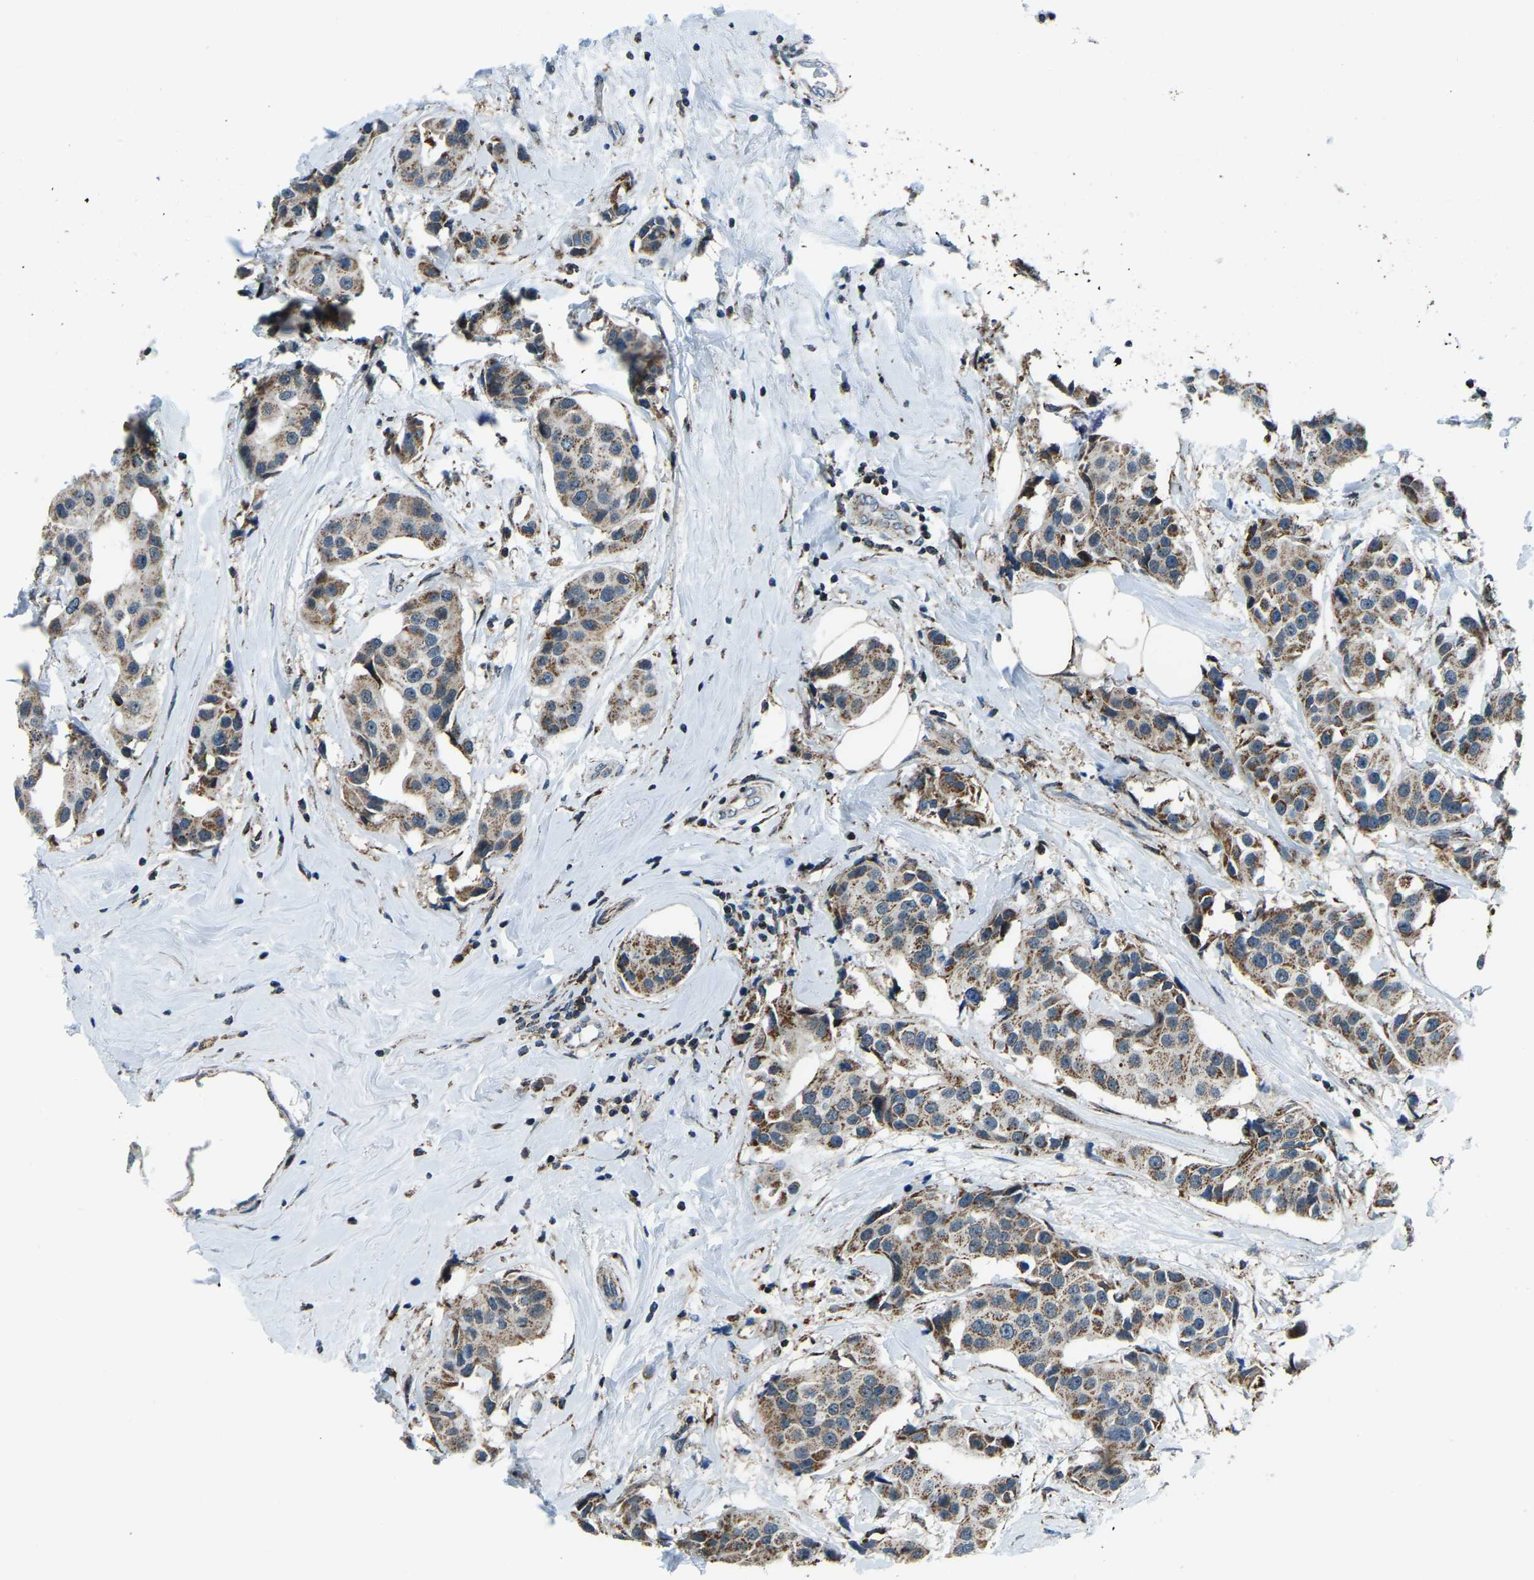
{"staining": {"intensity": "moderate", "quantity": ">75%", "location": "cytoplasmic/membranous"}, "tissue": "breast cancer", "cell_type": "Tumor cells", "image_type": "cancer", "snomed": [{"axis": "morphology", "description": "Normal tissue, NOS"}, {"axis": "morphology", "description": "Duct carcinoma"}, {"axis": "topography", "description": "Breast"}], "caption": "Immunohistochemistry (IHC) (DAB (3,3'-diaminobenzidine)) staining of breast cancer displays moderate cytoplasmic/membranous protein positivity in approximately >75% of tumor cells. (DAB IHC with brightfield microscopy, high magnification).", "gene": "RBM33", "patient": {"sex": "female", "age": 39}}